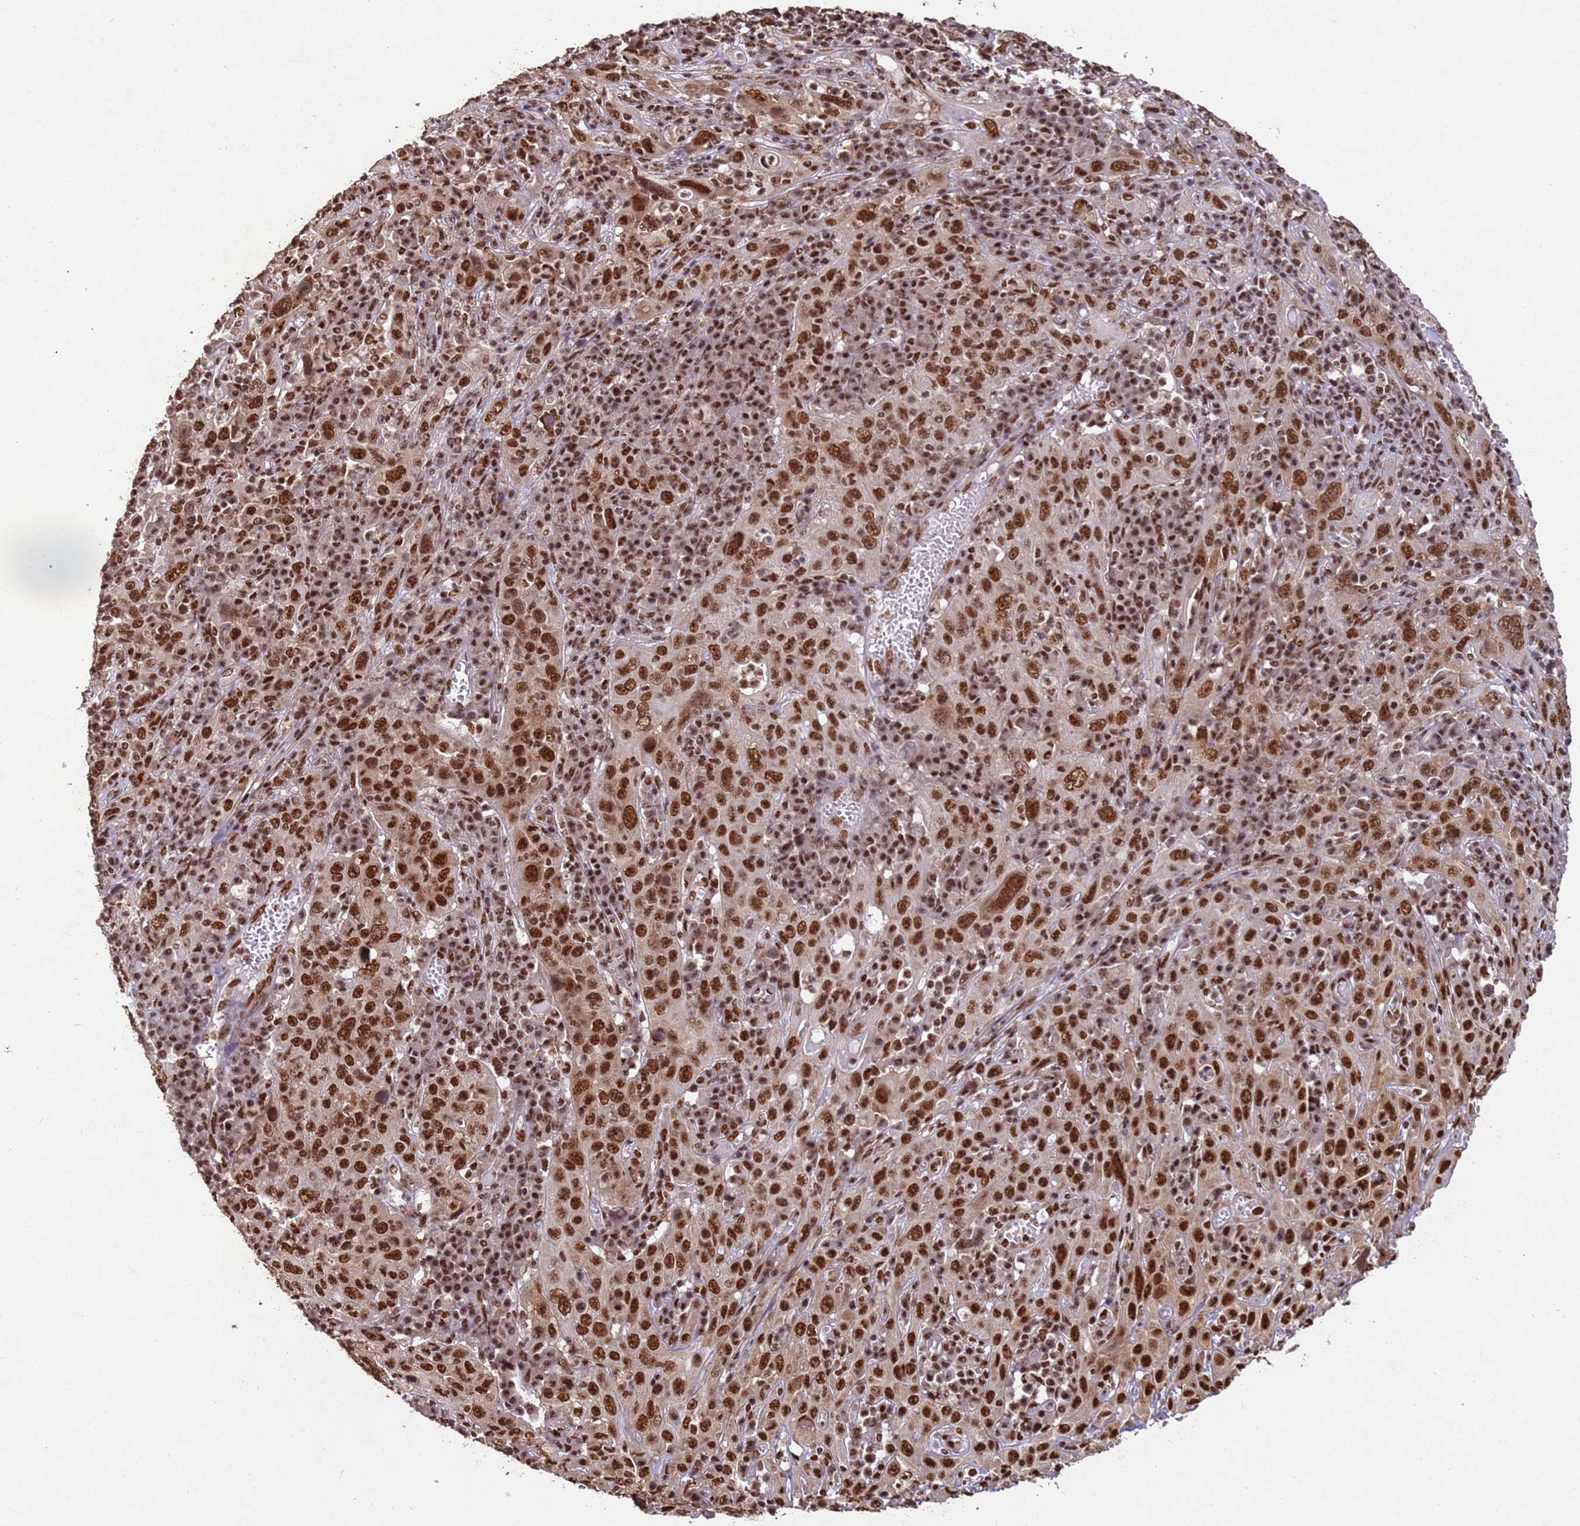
{"staining": {"intensity": "strong", "quantity": ">75%", "location": "nuclear"}, "tissue": "cervical cancer", "cell_type": "Tumor cells", "image_type": "cancer", "snomed": [{"axis": "morphology", "description": "Squamous cell carcinoma, NOS"}, {"axis": "topography", "description": "Cervix"}], "caption": "Cervical cancer was stained to show a protein in brown. There is high levels of strong nuclear staining in about >75% of tumor cells.", "gene": "ESF1", "patient": {"sex": "female", "age": 46}}